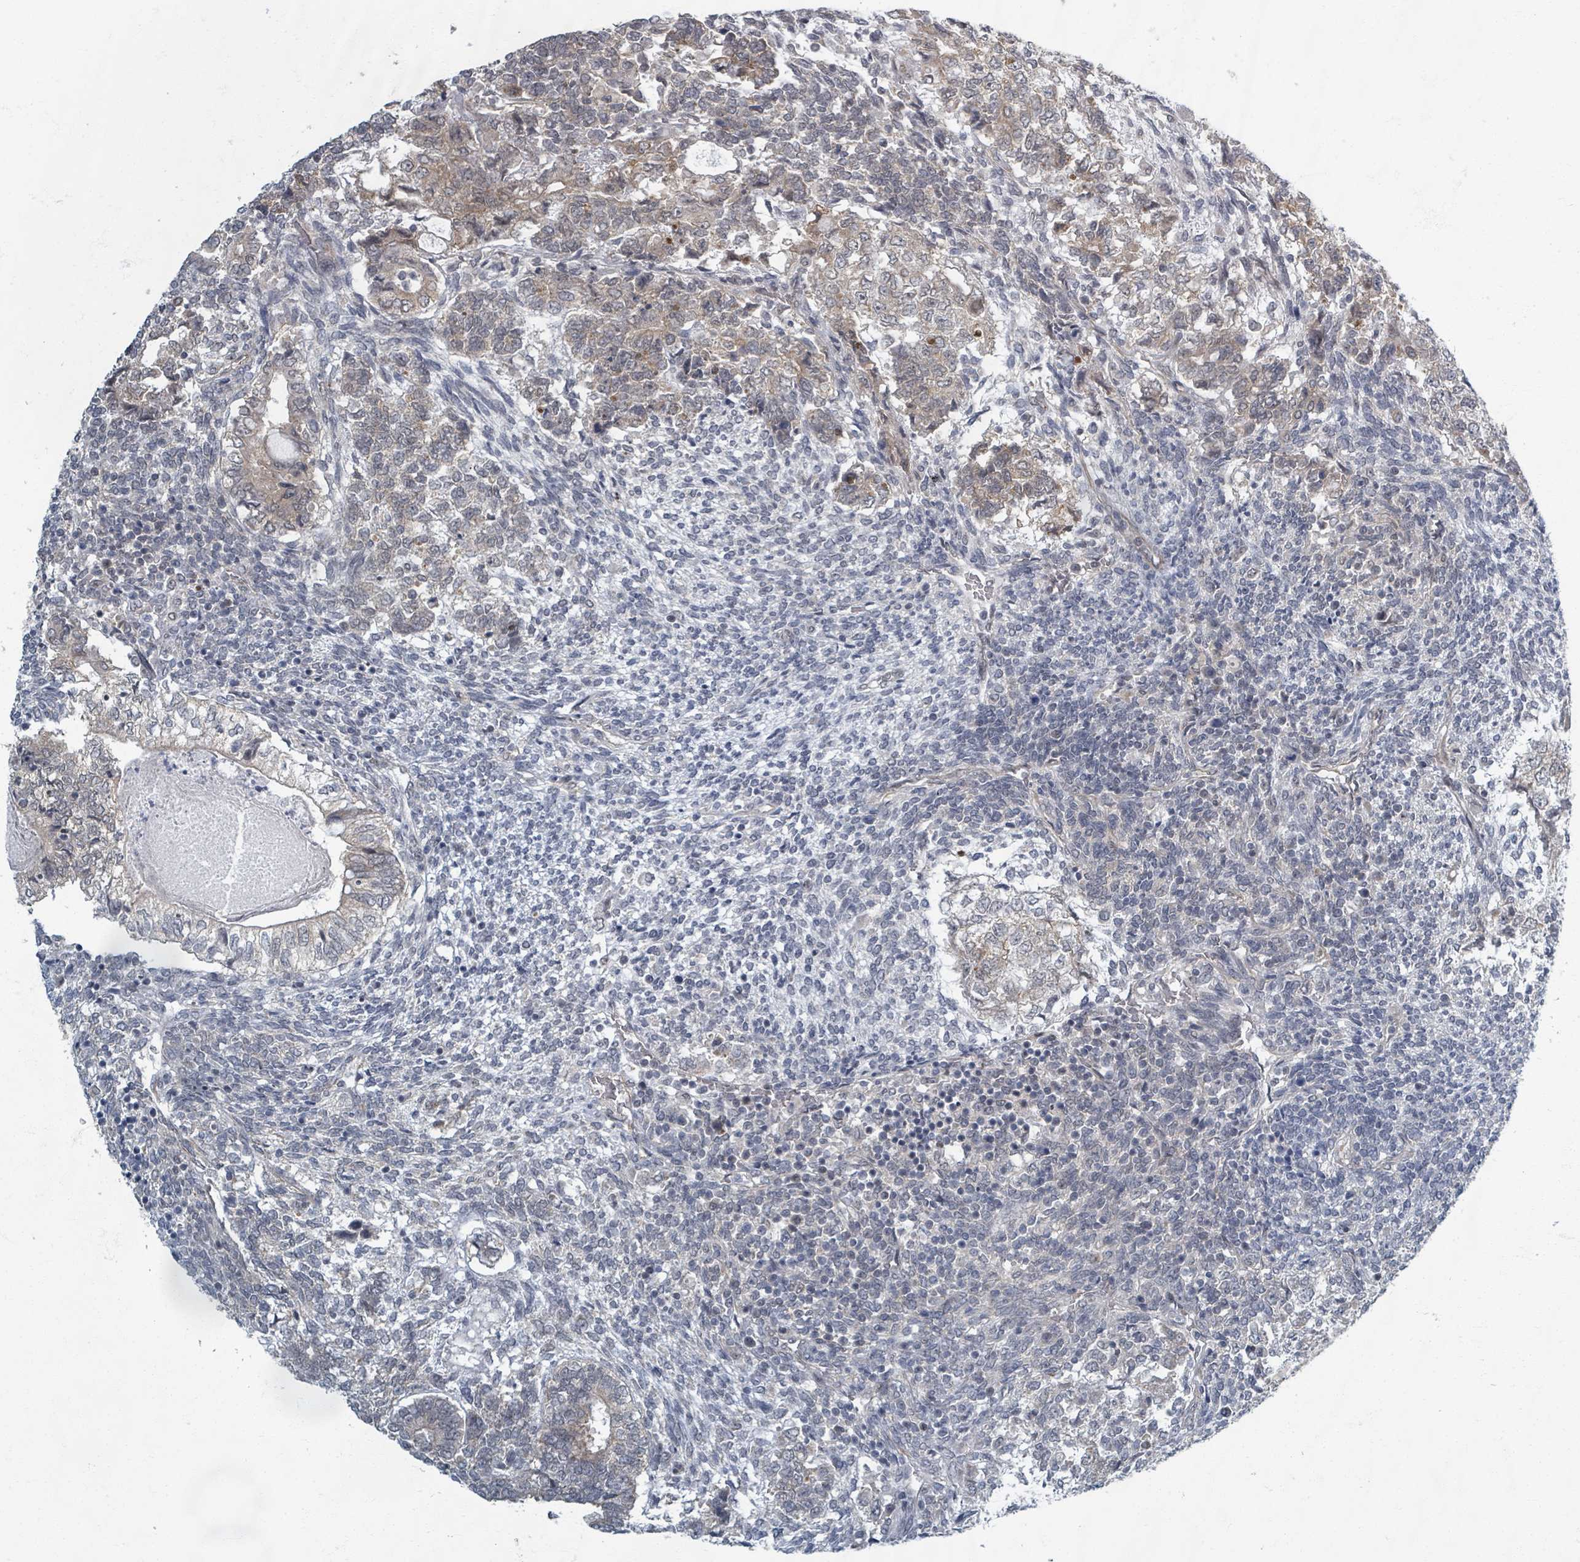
{"staining": {"intensity": "negative", "quantity": "none", "location": "none"}, "tissue": "testis cancer", "cell_type": "Tumor cells", "image_type": "cancer", "snomed": [{"axis": "morphology", "description": "Carcinoma, Embryonal, NOS"}, {"axis": "topography", "description": "Testis"}], "caption": "Embryonal carcinoma (testis) stained for a protein using immunohistochemistry (IHC) displays no positivity tumor cells.", "gene": "INTS15", "patient": {"sex": "male", "age": 23}}